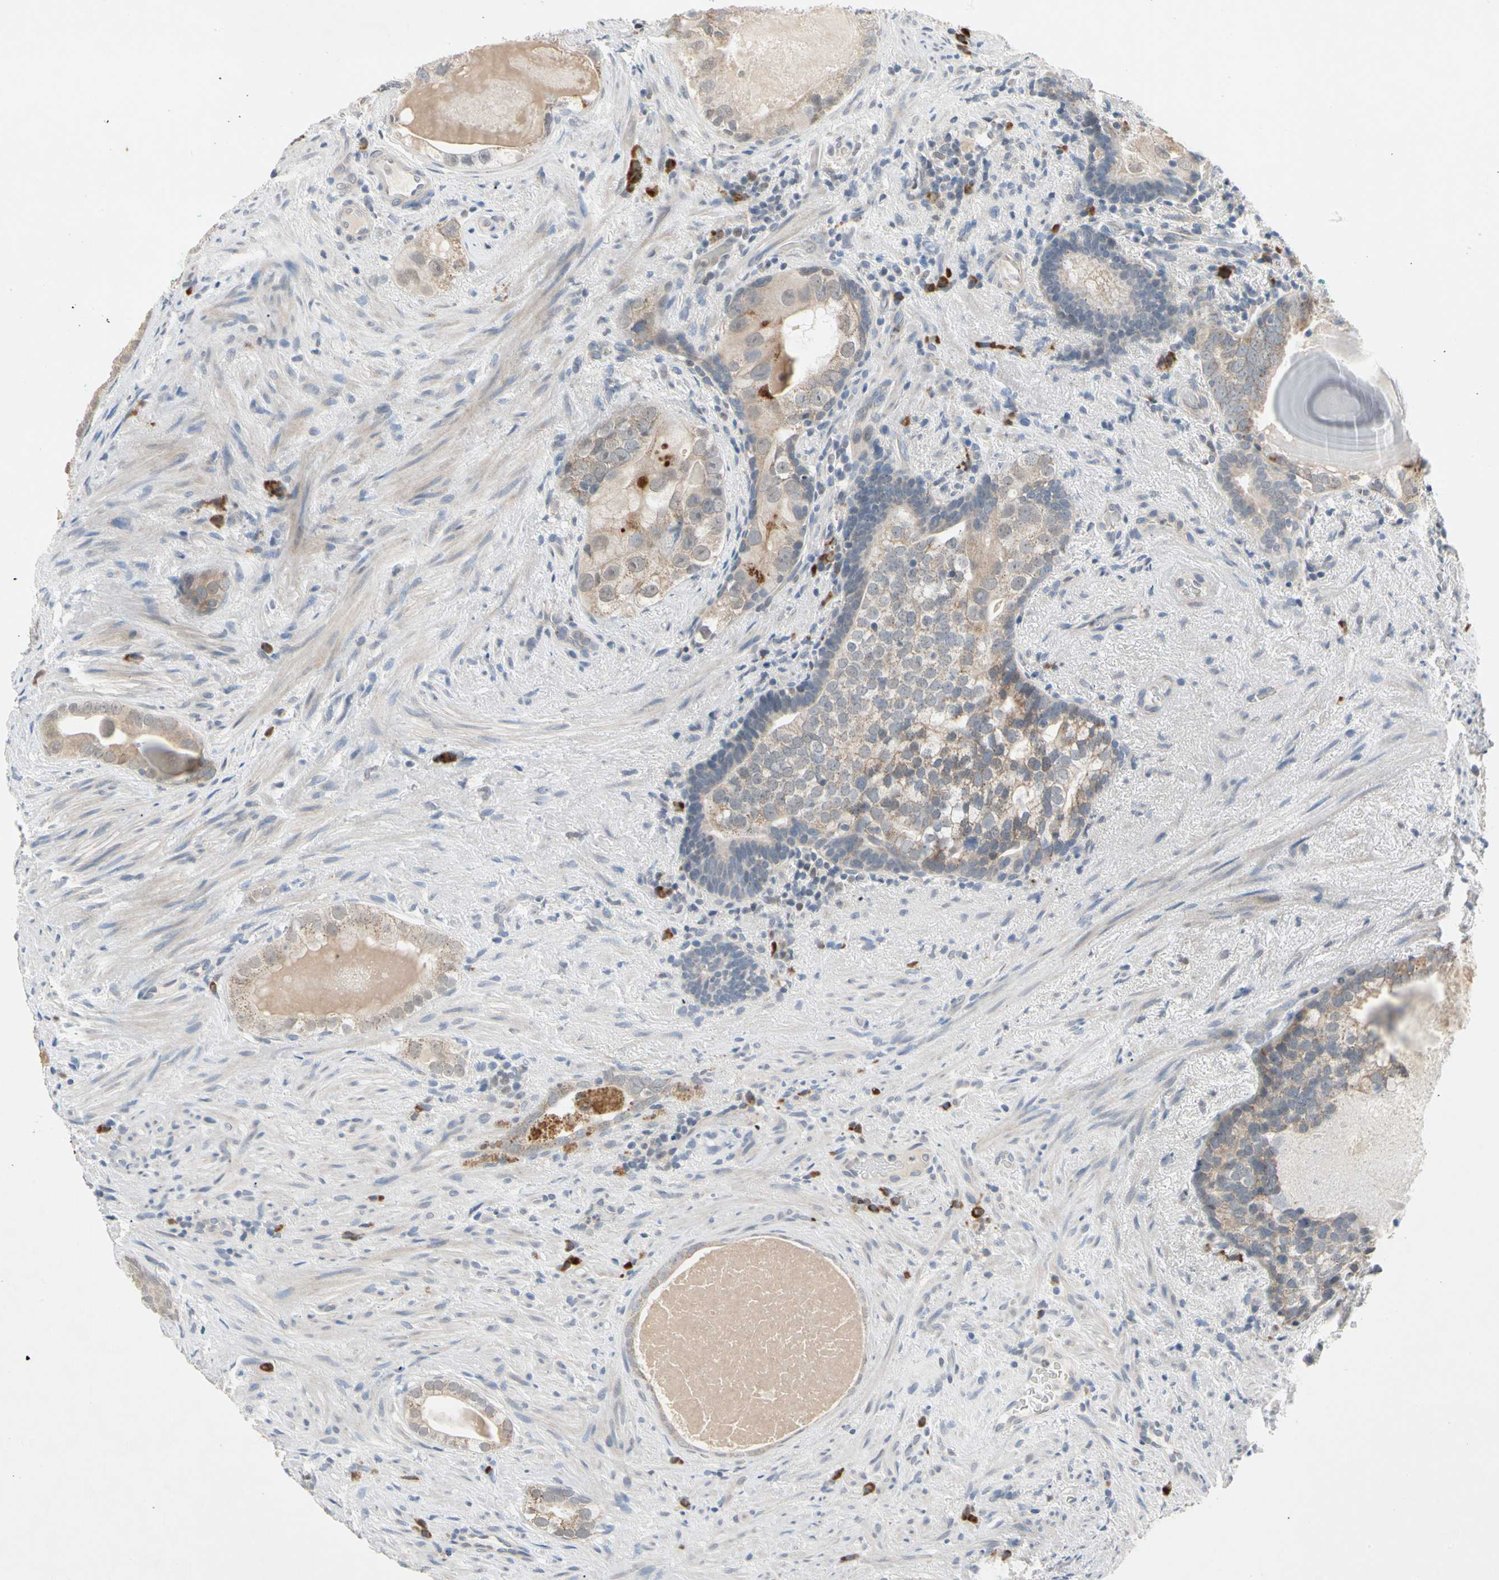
{"staining": {"intensity": "weak", "quantity": ">75%", "location": "cytoplasmic/membranous"}, "tissue": "prostate cancer", "cell_type": "Tumor cells", "image_type": "cancer", "snomed": [{"axis": "morphology", "description": "Adenocarcinoma, High grade"}, {"axis": "topography", "description": "Prostate"}], "caption": "Protein expression analysis of human high-grade adenocarcinoma (prostate) reveals weak cytoplasmic/membranous positivity in about >75% of tumor cells.", "gene": "MARK1", "patient": {"sex": "male", "age": 66}}